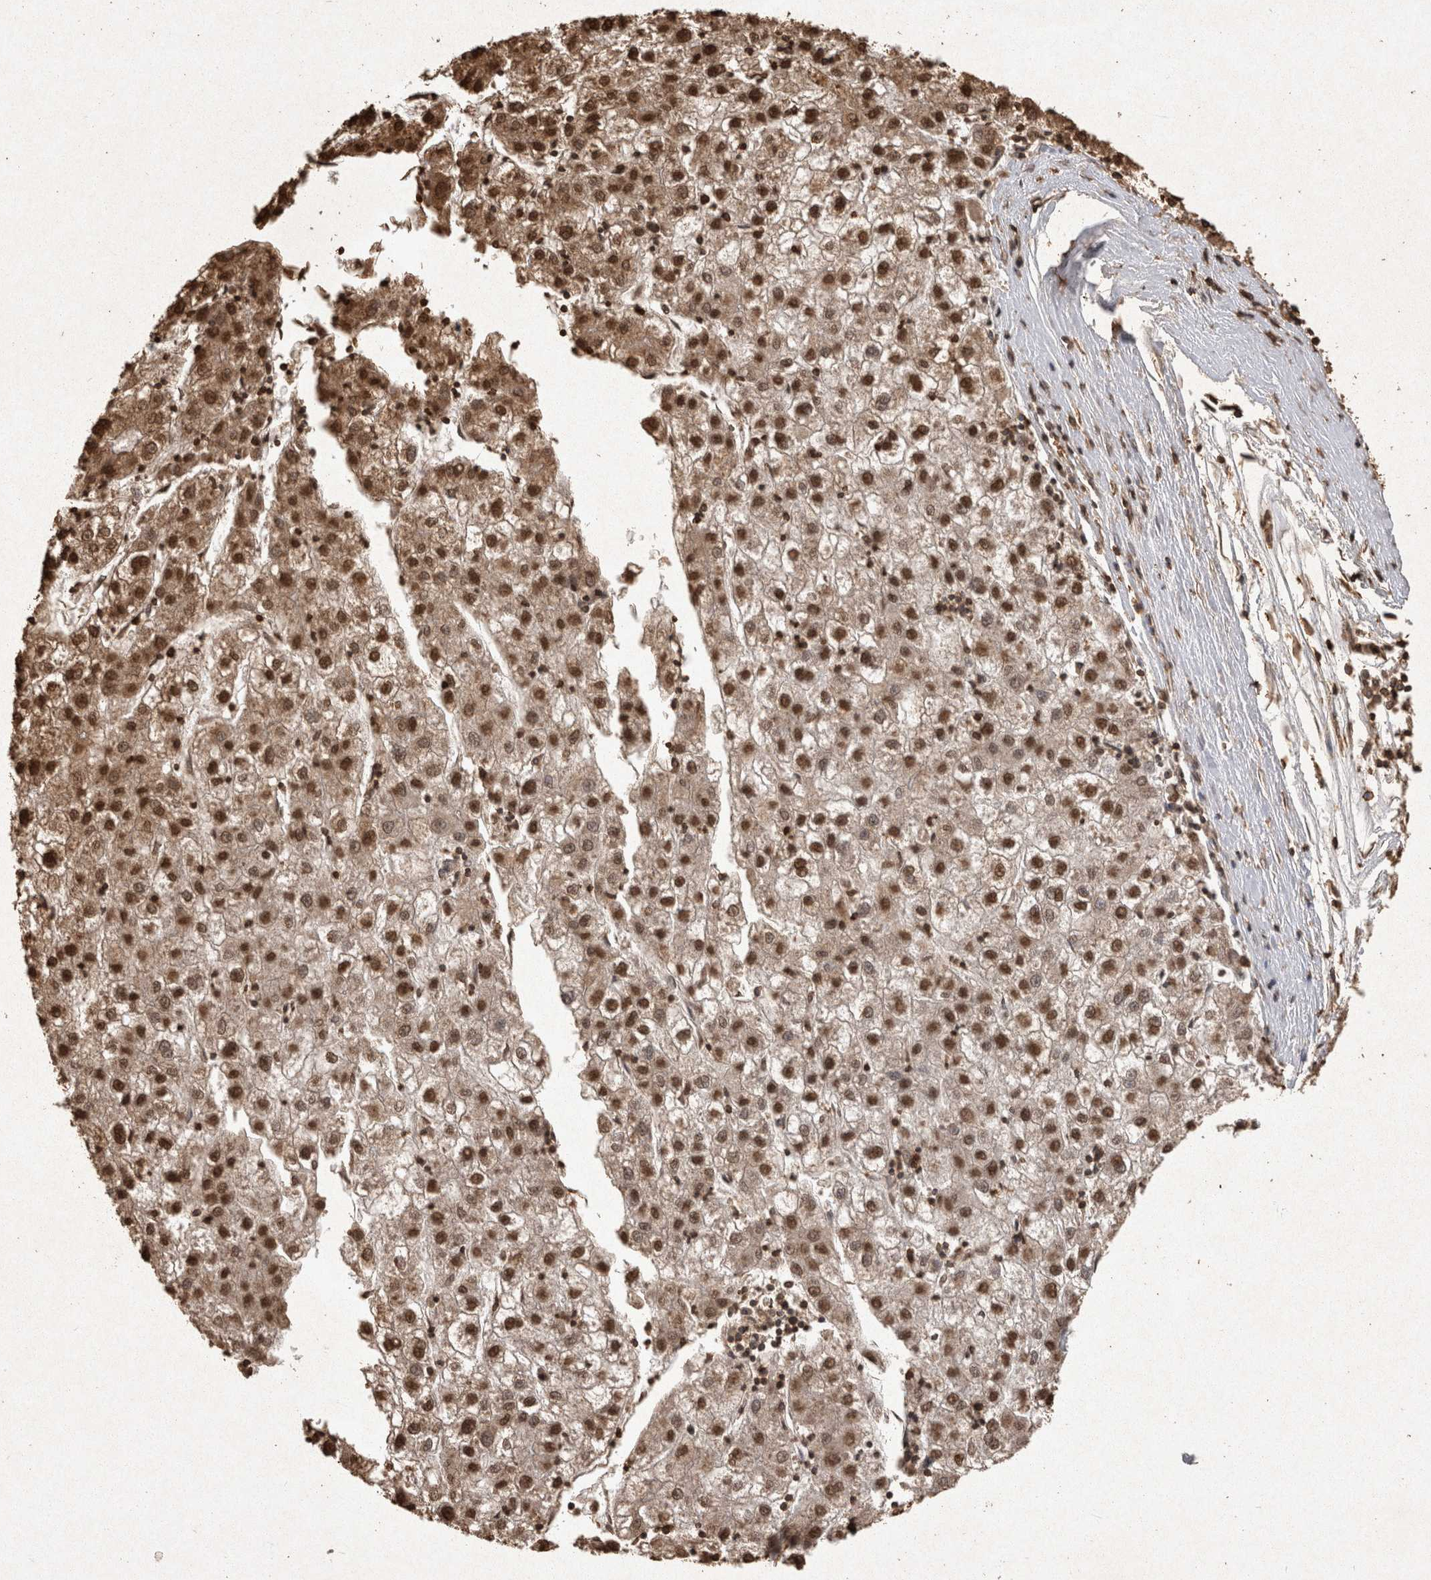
{"staining": {"intensity": "strong", "quantity": "25%-75%", "location": "cytoplasmic/membranous,nuclear"}, "tissue": "liver cancer", "cell_type": "Tumor cells", "image_type": "cancer", "snomed": [{"axis": "morphology", "description": "Carcinoma, Hepatocellular, NOS"}, {"axis": "topography", "description": "Liver"}], "caption": "Protein expression by immunohistochemistry (IHC) demonstrates strong cytoplasmic/membranous and nuclear positivity in about 25%-75% of tumor cells in liver hepatocellular carcinoma. (IHC, brightfield microscopy, high magnification).", "gene": "OAS2", "patient": {"sex": "male", "age": 72}}